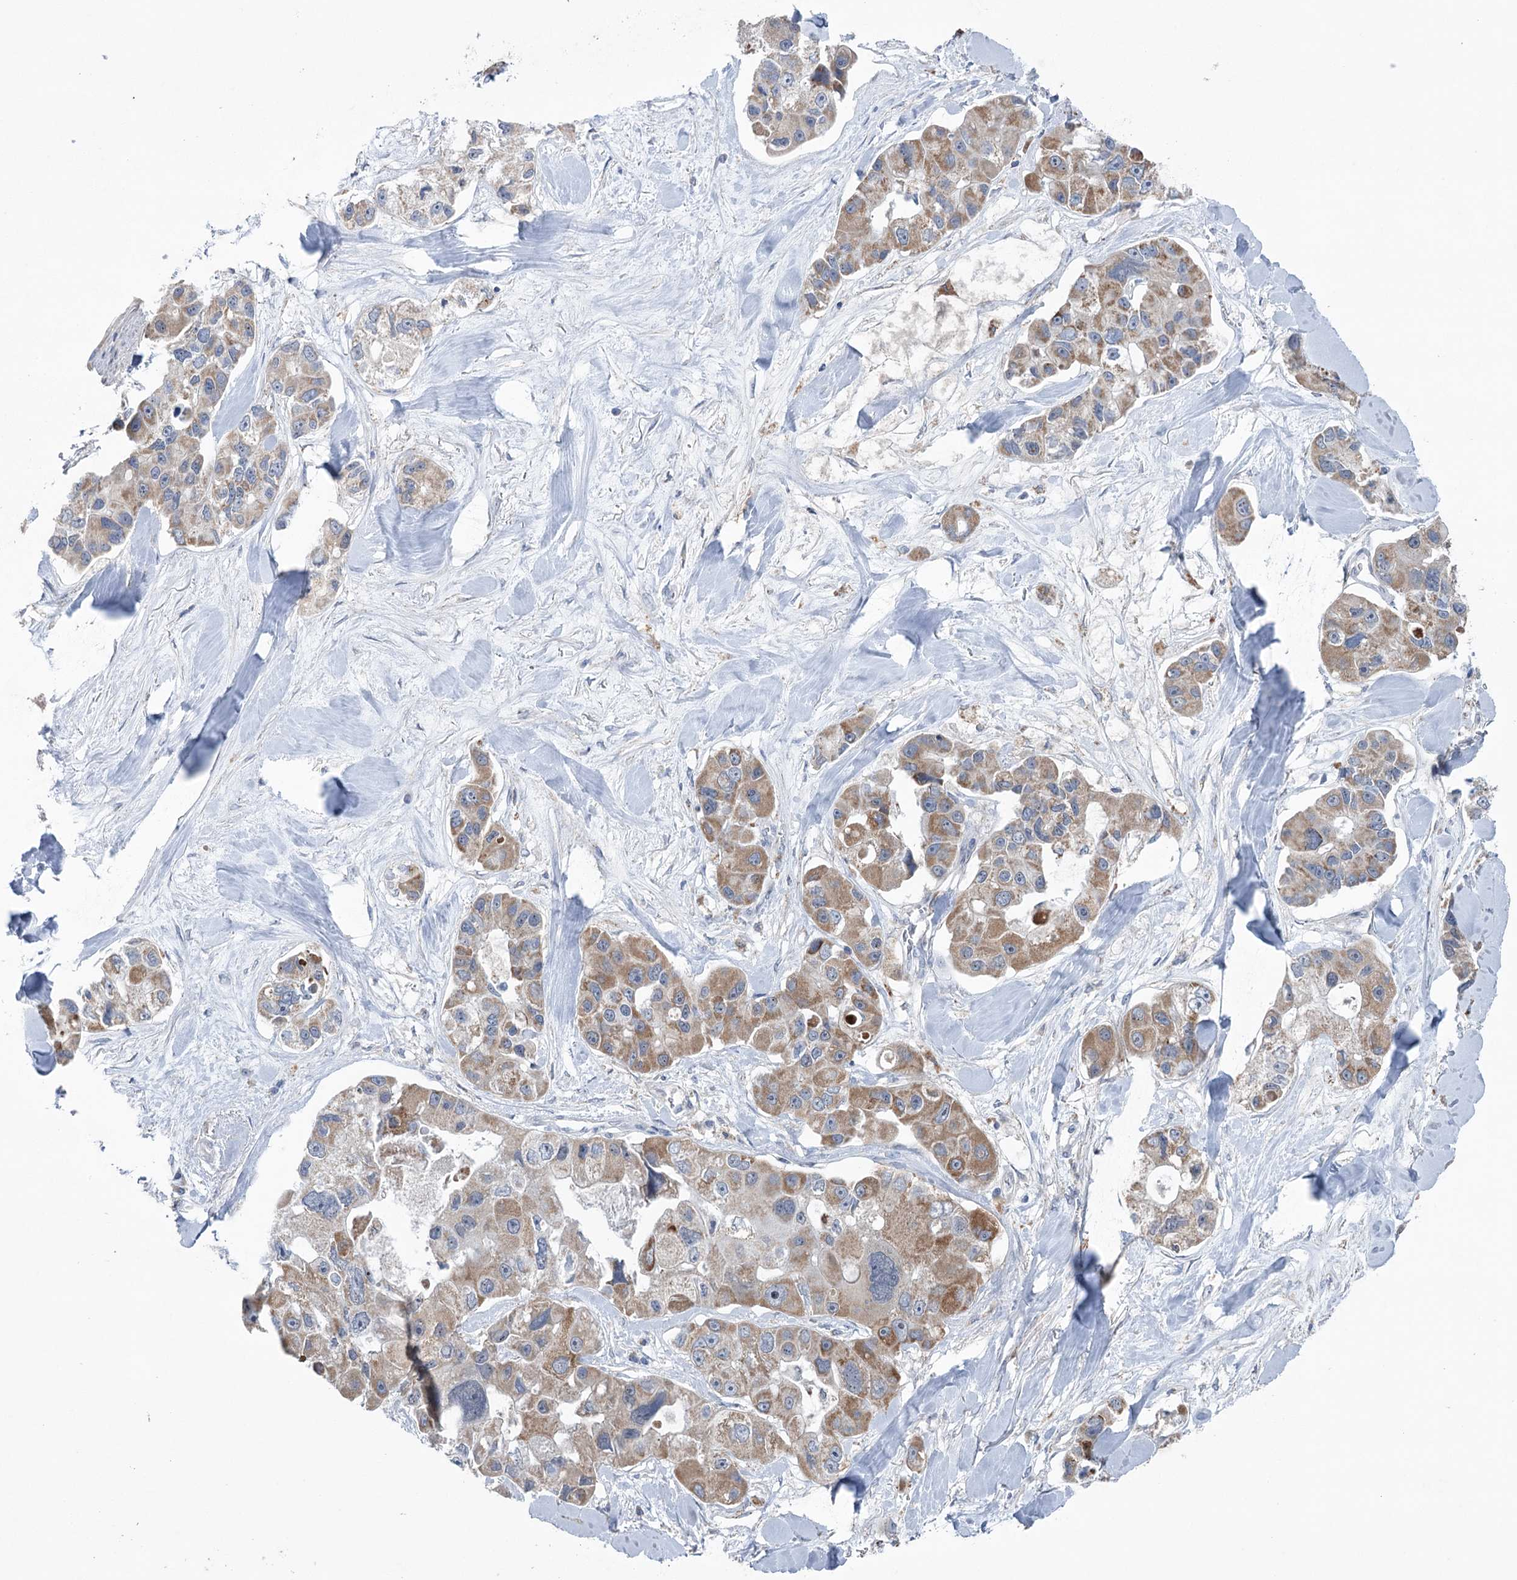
{"staining": {"intensity": "moderate", "quantity": ">75%", "location": "cytoplasmic/membranous"}, "tissue": "lung cancer", "cell_type": "Tumor cells", "image_type": "cancer", "snomed": [{"axis": "morphology", "description": "Adenocarcinoma, NOS"}, {"axis": "topography", "description": "Lung"}], "caption": "Human lung cancer (adenocarcinoma) stained with a brown dye exhibits moderate cytoplasmic/membranous positive expression in approximately >75% of tumor cells.", "gene": "MTCH2", "patient": {"sex": "female", "age": 54}}